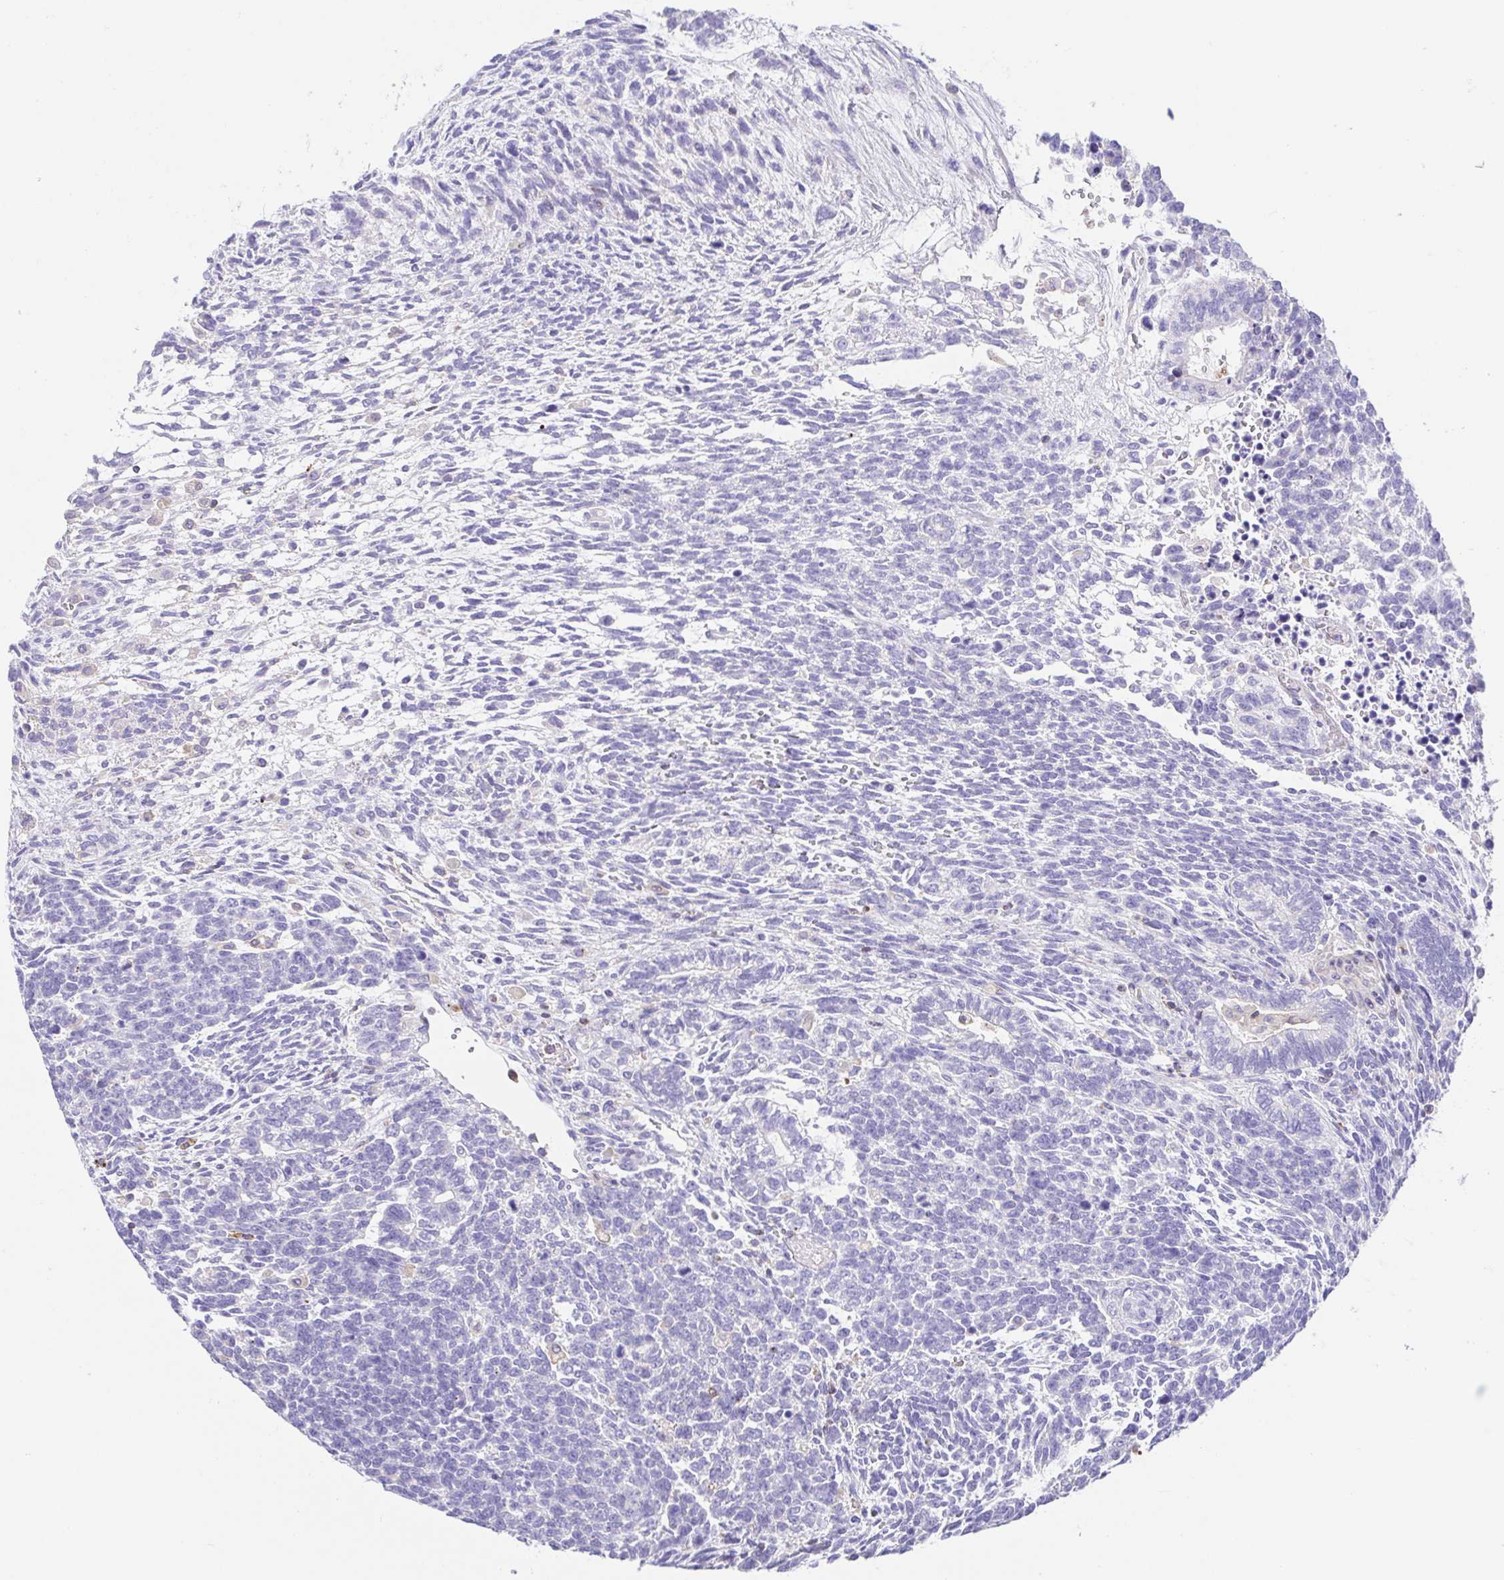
{"staining": {"intensity": "negative", "quantity": "none", "location": "none"}, "tissue": "testis cancer", "cell_type": "Tumor cells", "image_type": "cancer", "snomed": [{"axis": "morphology", "description": "Carcinoma, Embryonal, NOS"}, {"axis": "topography", "description": "Testis"}], "caption": "Immunohistochemistry (IHC) of human testis cancer (embryonal carcinoma) reveals no positivity in tumor cells.", "gene": "ARPP21", "patient": {"sex": "male", "age": 23}}